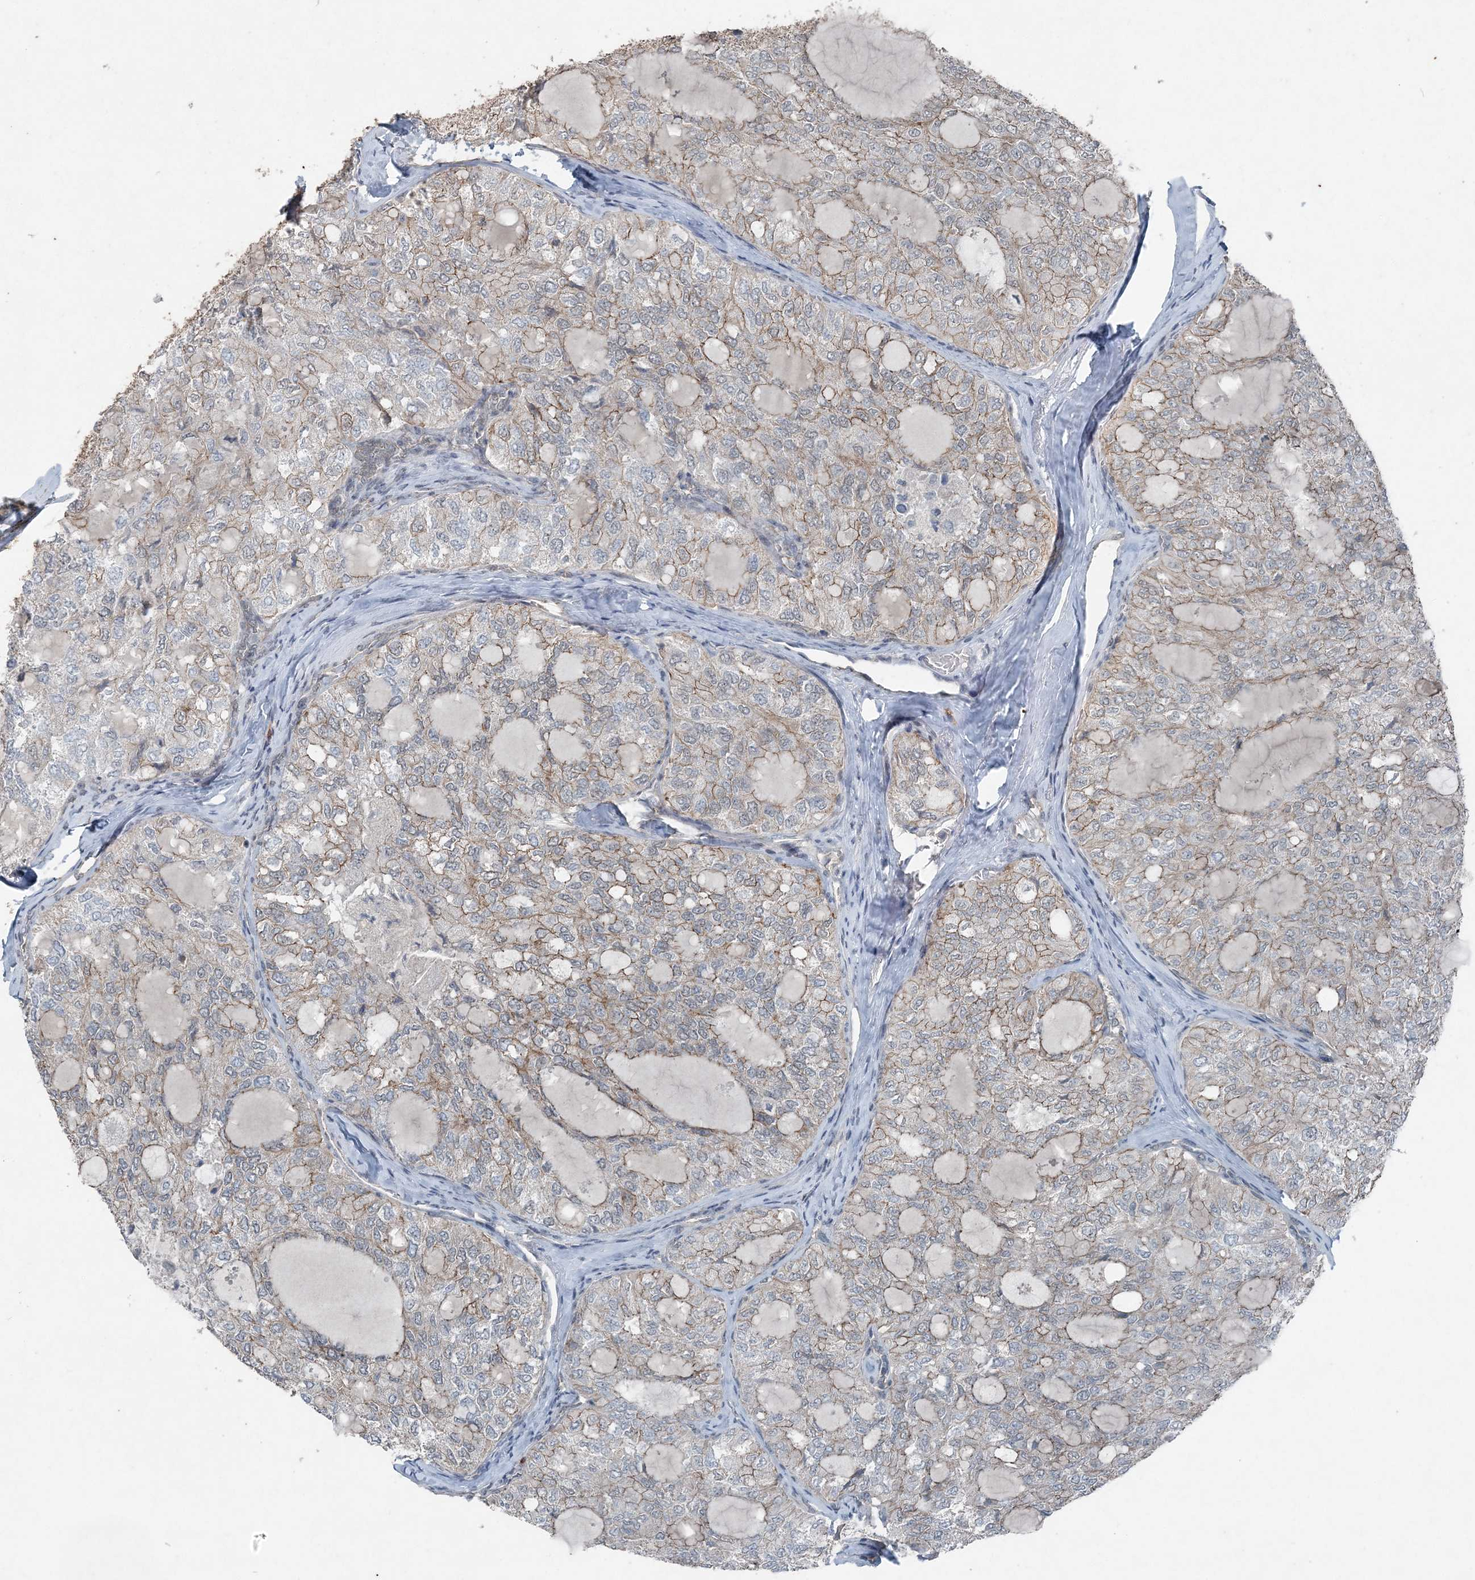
{"staining": {"intensity": "weak", "quantity": "<25%", "location": "cytoplasmic/membranous"}, "tissue": "thyroid cancer", "cell_type": "Tumor cells", "image_type": "cancer", "snomed": [{"axis": "morphology", "description": "Follicular adenoma carcinoma, NOS"}, {"axis": "topography", "description": "Thyroid gland"}], "caption": "Immunohistochemical staining of thyroid cancer exhibits no significant expression in tumor cells. Nuclei are stained in blue.", "gene": "VSIG2", "patient": {"sex": "male", "age": 75}}